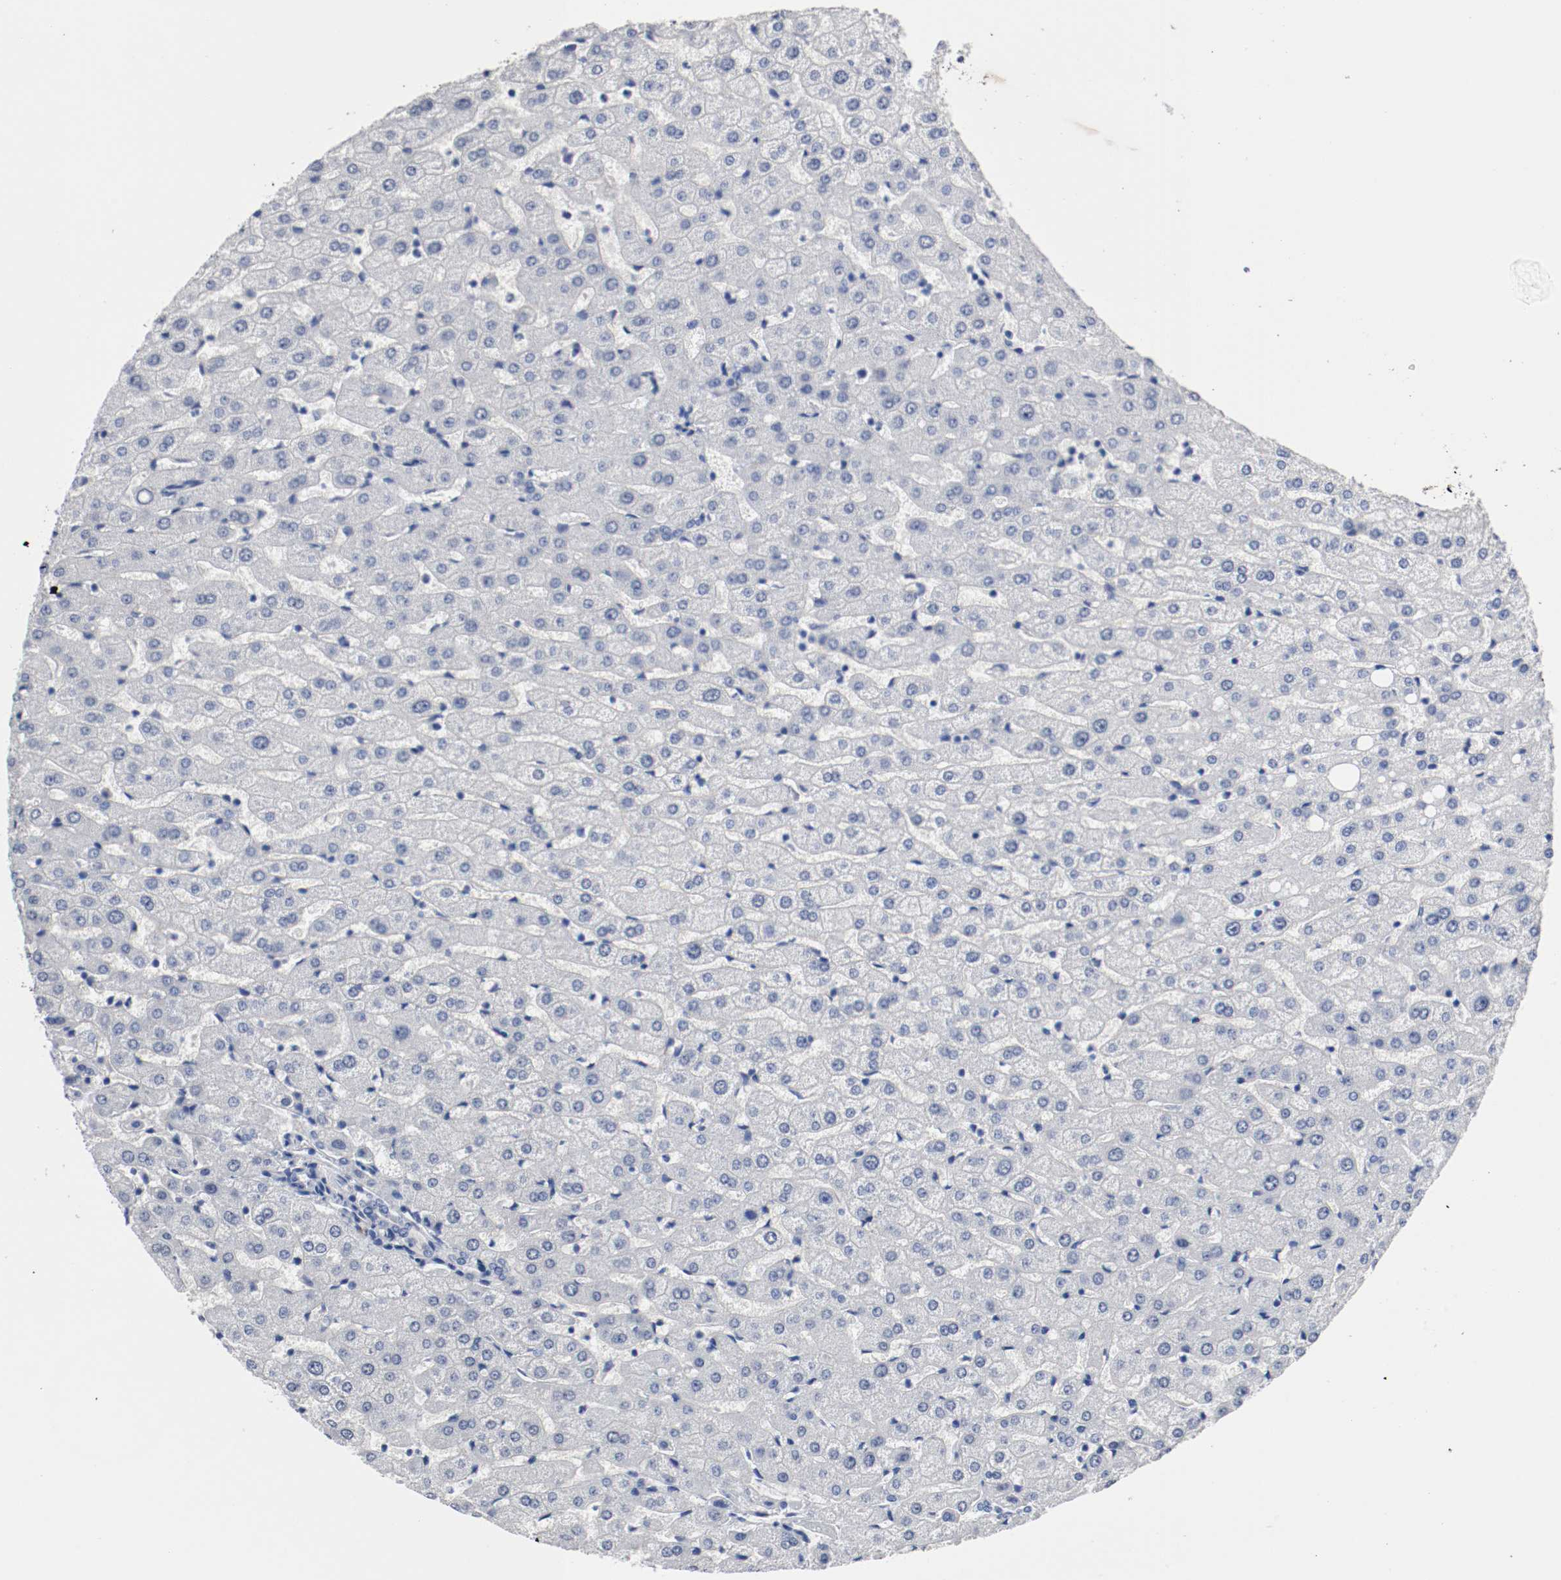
{"staining": {"intensity": "negative", "quantity": "none", "location": "none"}, "tissue": "liver", "cell_type": "Cholangiocytes", "image_type": "normal", "snomed": [{"axis": "morphology", "description": "Normal tissue, NOS"}, {"axis": "morphology", "description": "Fibrosis, NOS"}, {"axis": "topography", "description": "Liver"}], "caption": "IHC histopathology image of normal human liver stained for a protein (brown), which demonstrates no staining in cholangiocytes.", "gene": "TNC", "patient": {"sex": "female", "age": 29}}